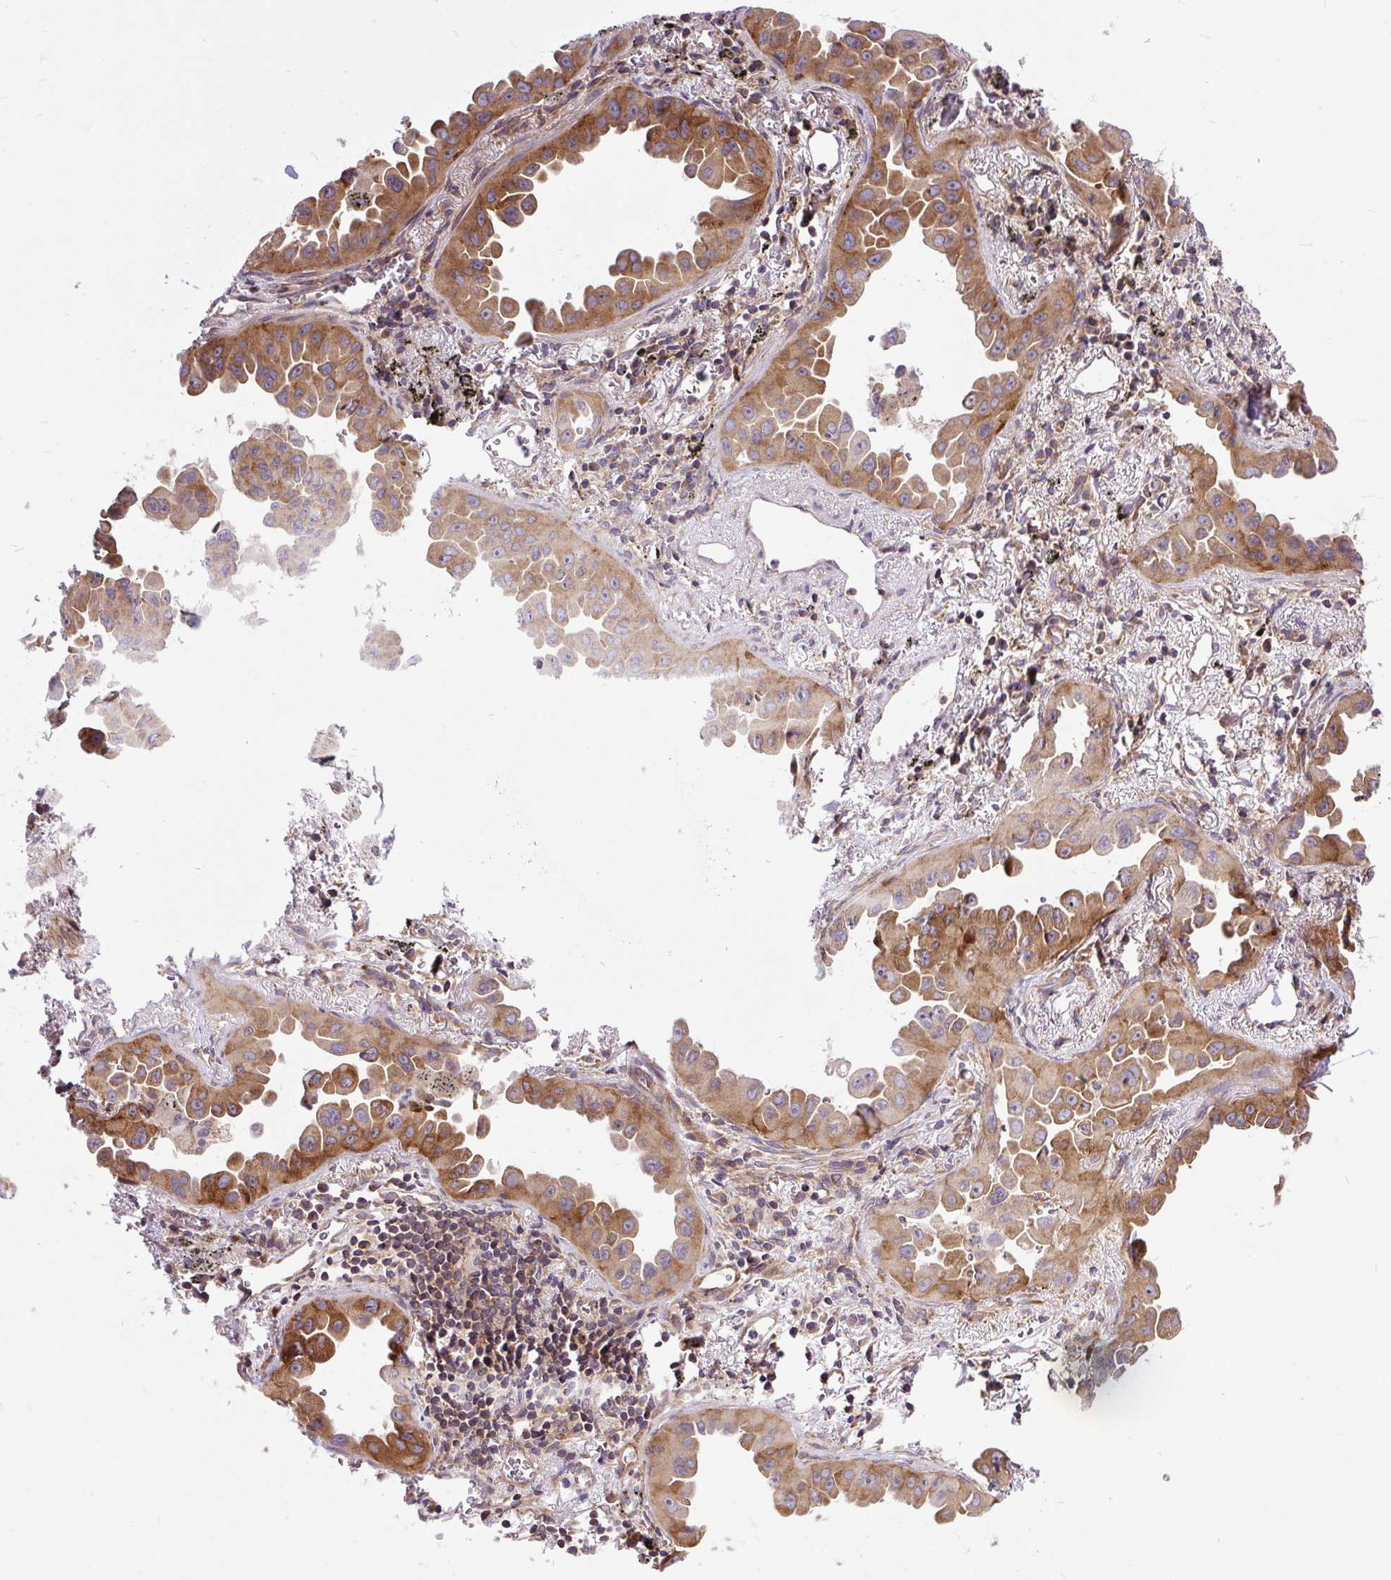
{"staining": {"intensity": "strong", "quantity": ">75%", "location": "cytoplasmic/membranous"}, "tissue": "lung cancer", "cell_type": "Tumor cells", "image_type": "cancer", "snomed": [{"axis": "morphology", "description": "Adenocarcinoma, NOS"}, {"axis": "topography", "description": "Lung"}], "caption": "The photomicrograph shows staining of lung cancer (adenocarcinoma), revealing strong cytoplasmic/membranous protein positivity (brown color) within tumor cells.", "gene": "TRIM17", "patient": {"sex": "male", "age": 68}}